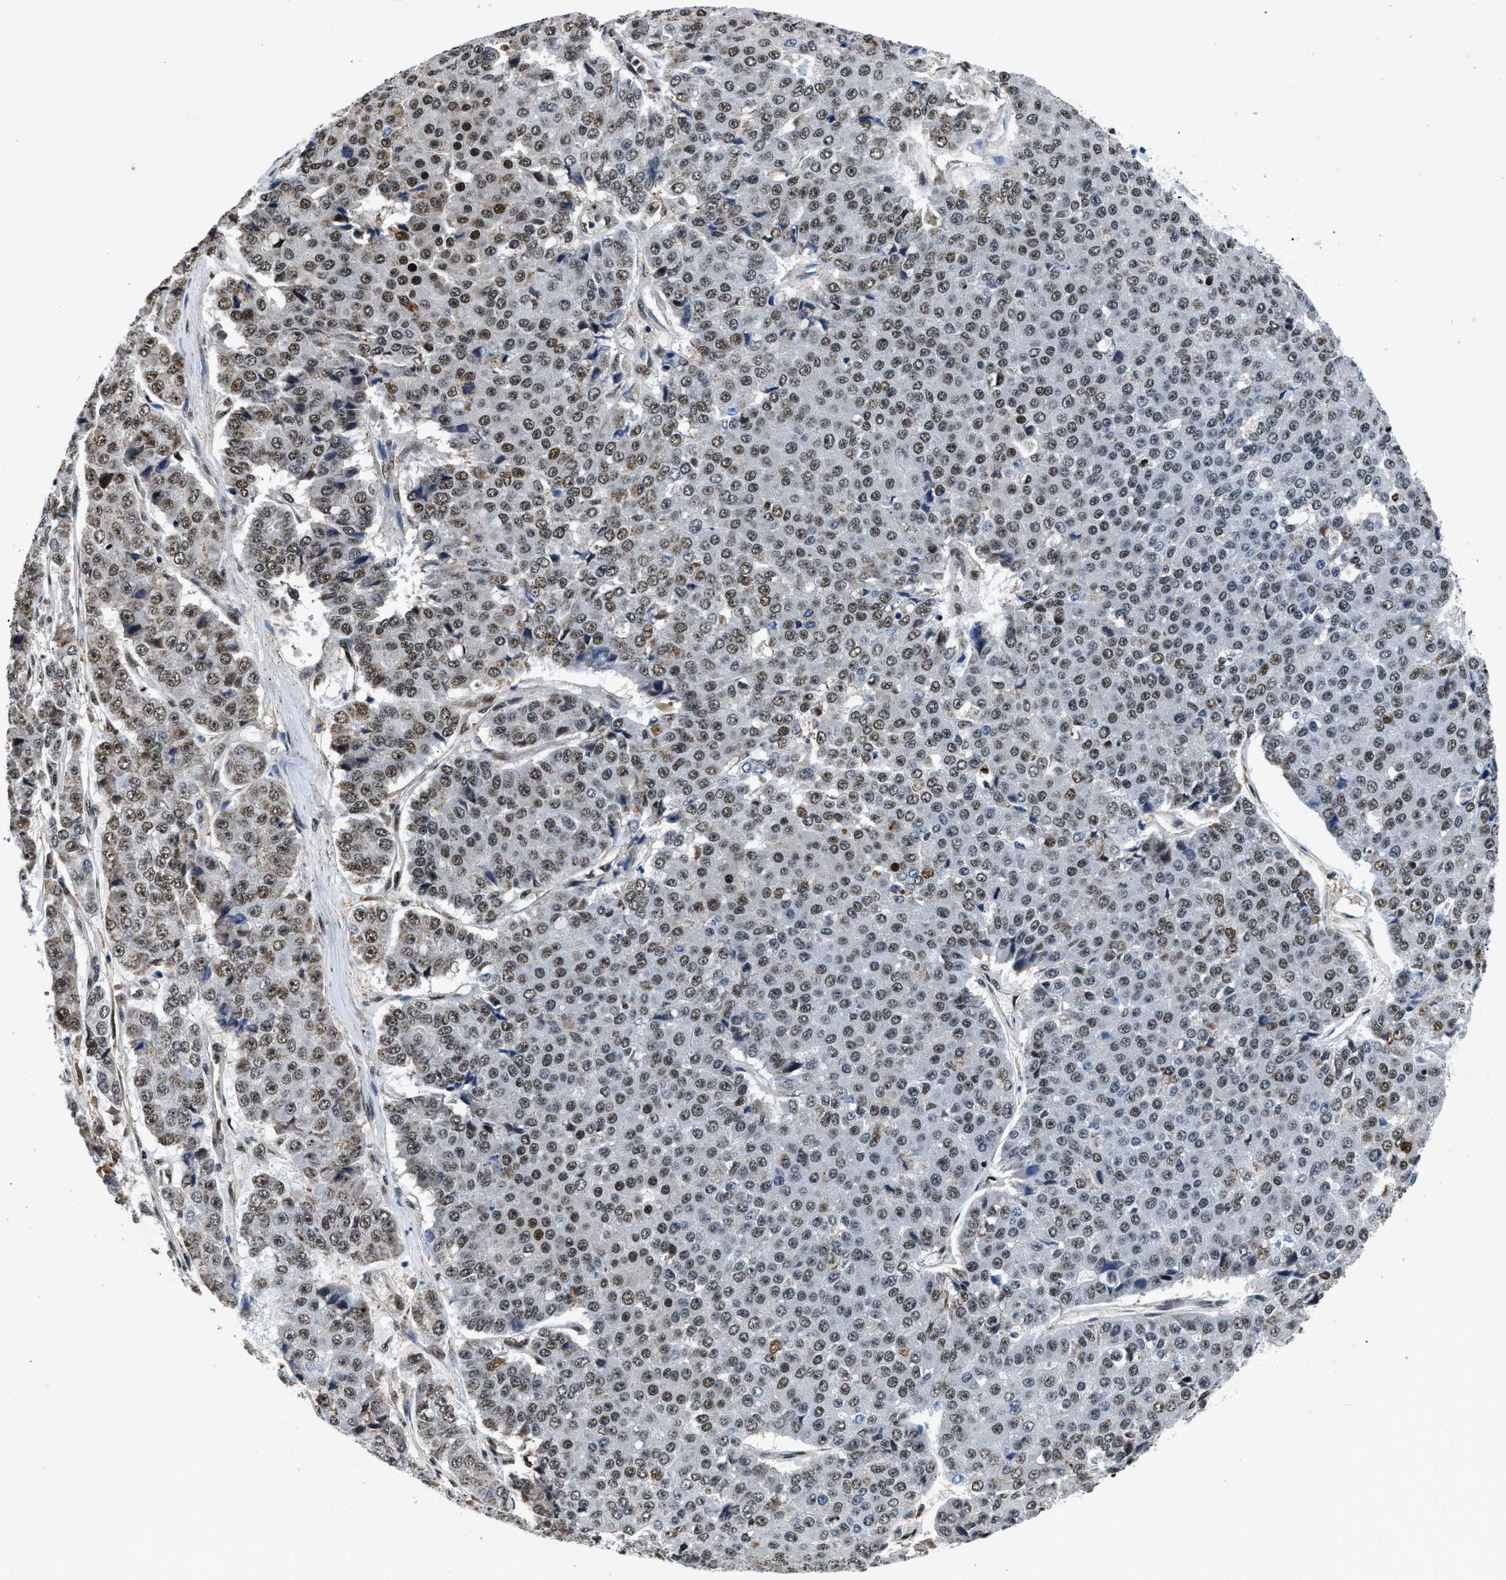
{"staining": {"intensity": "strong", "quantity": "25%-75%", "location": "nuclear"}, "tissue": "pancreatic cancer", "cell_type": "Tumor cells", "image_type": "cancer", "snomed": [{"axis": "morphology", "description": "Adenocarcinoma, NOS"}, {"axis": "topography", "description": "Pancreas"}], "caption": "Immunohistochemical staining of pancreatic adenocarcinoma demonstrates high levels of strong nuclear staining in about 25%-75% of tumor cells.", "gene": "HNRNPH2", "patient": {"sex": "male", "age": 50}}